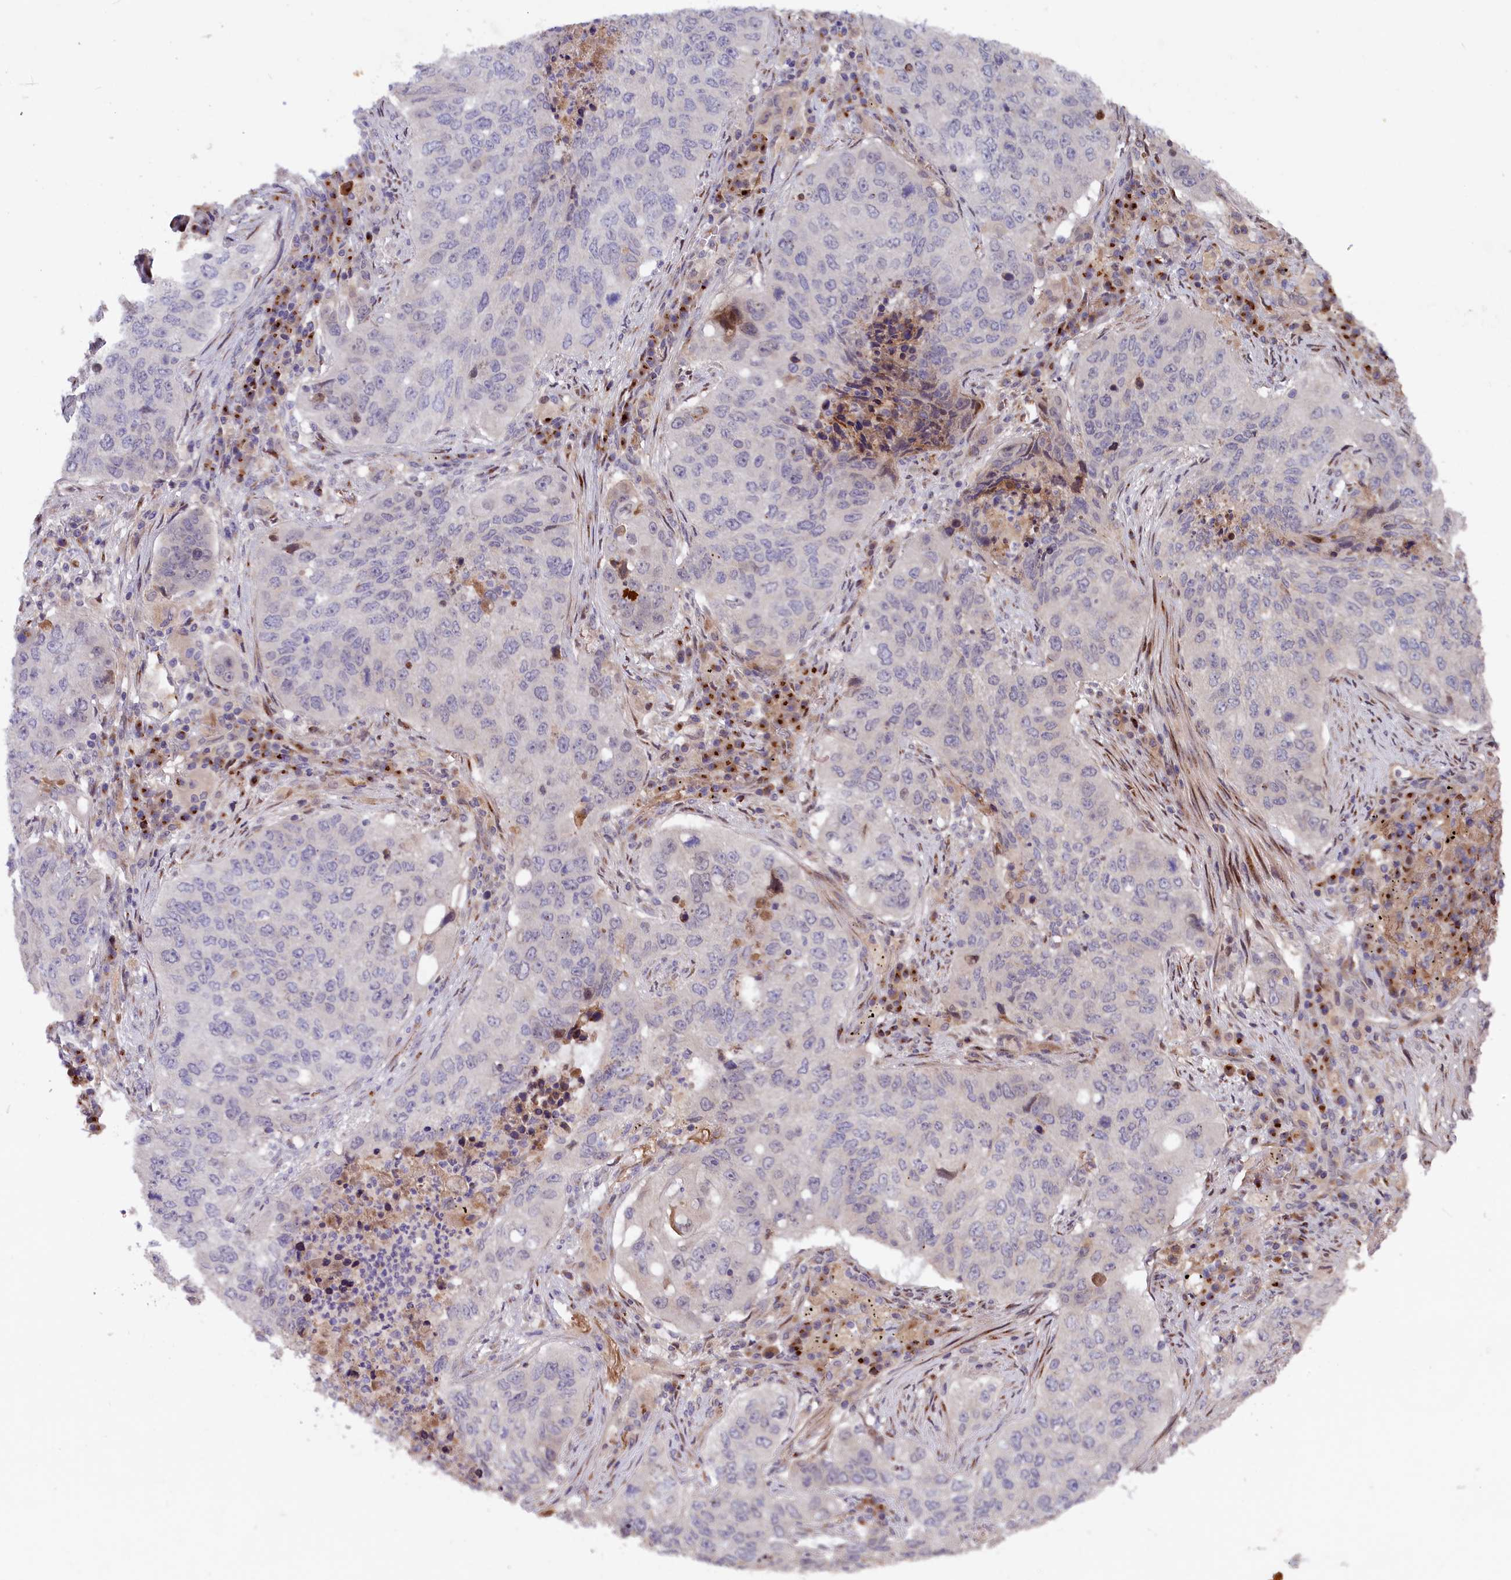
{"staining": {"intensity": "negative", "quantity": "none", "location": "none"}, "tissue": "lung cancer", "cell_type": "Tumor cells", "image_type": "cancer", "snomed": [{"axis": "morphology", "description": "Squamous cell carcinoma, NOS"}, {"axis": "topography", "description": "Lung"}], "caption": "Tumor cells are negative for brown protein staining in lung cancer. (DAB (3,3'-diaminobenzidine) immunohistochemistry (IHC) visualized using brightfield microscopy, high magnification).", "gene": "CHST12", "patient": {"sex": "female", "age": 63}}